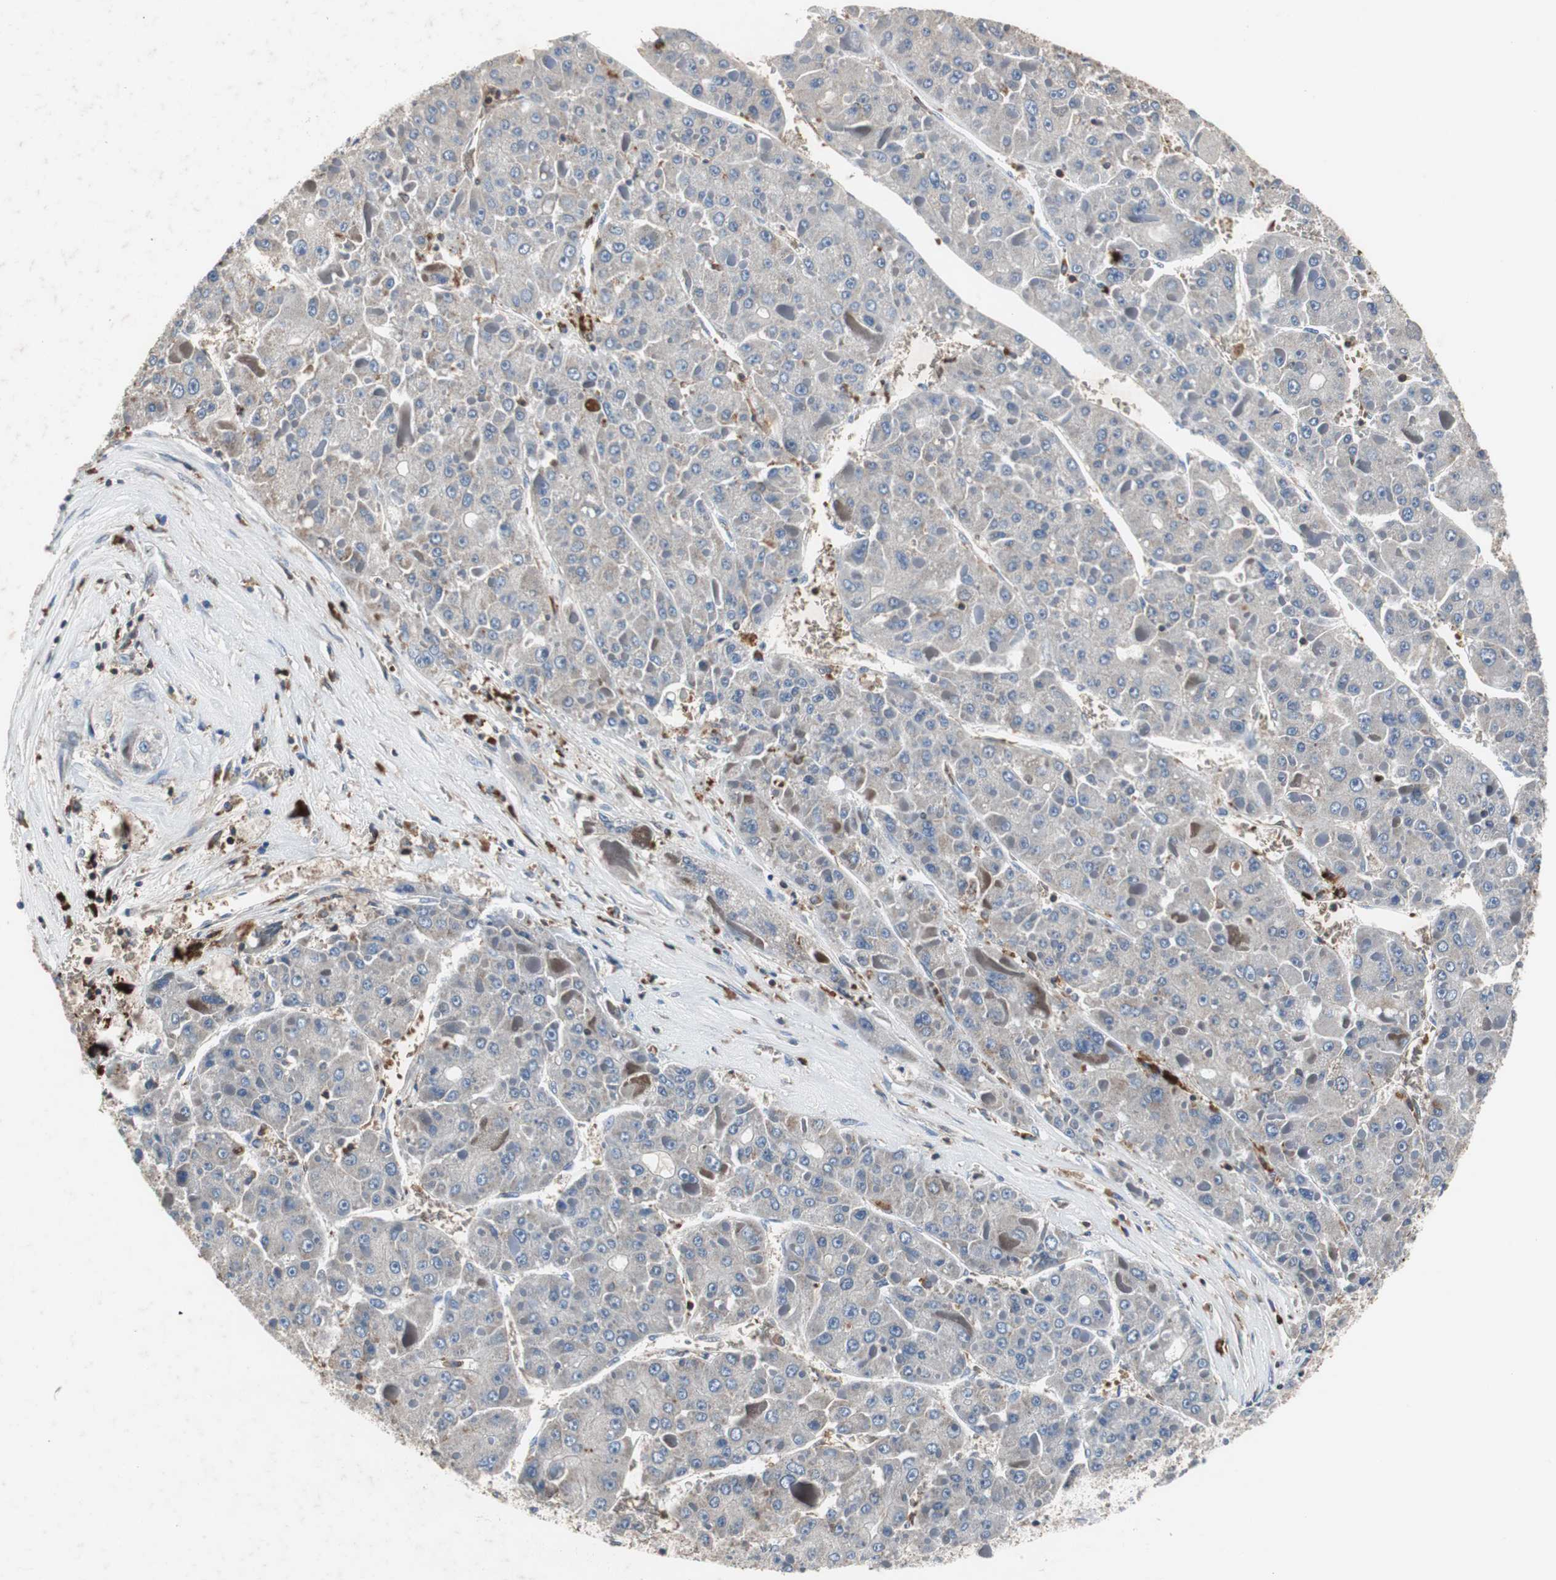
{"staining": {"intensity": "negative", "quantity": "none", "location": "none"}, "tissue": "liver cancer", "cell_type": "Tumor cells", "image_type": "cancer", "snomed": [{"axis": "morphology", "description": "Carcinoma, Hepatocellular, NOS"}, {"axis": "topography", "description": "Liver"}], "caption": "This is an IHC image of hepatocellular carcinoma (liver). There is no expression in tumor cells.", "gene": "CALB2", "patient": {"sex": "female", "age": 73}}